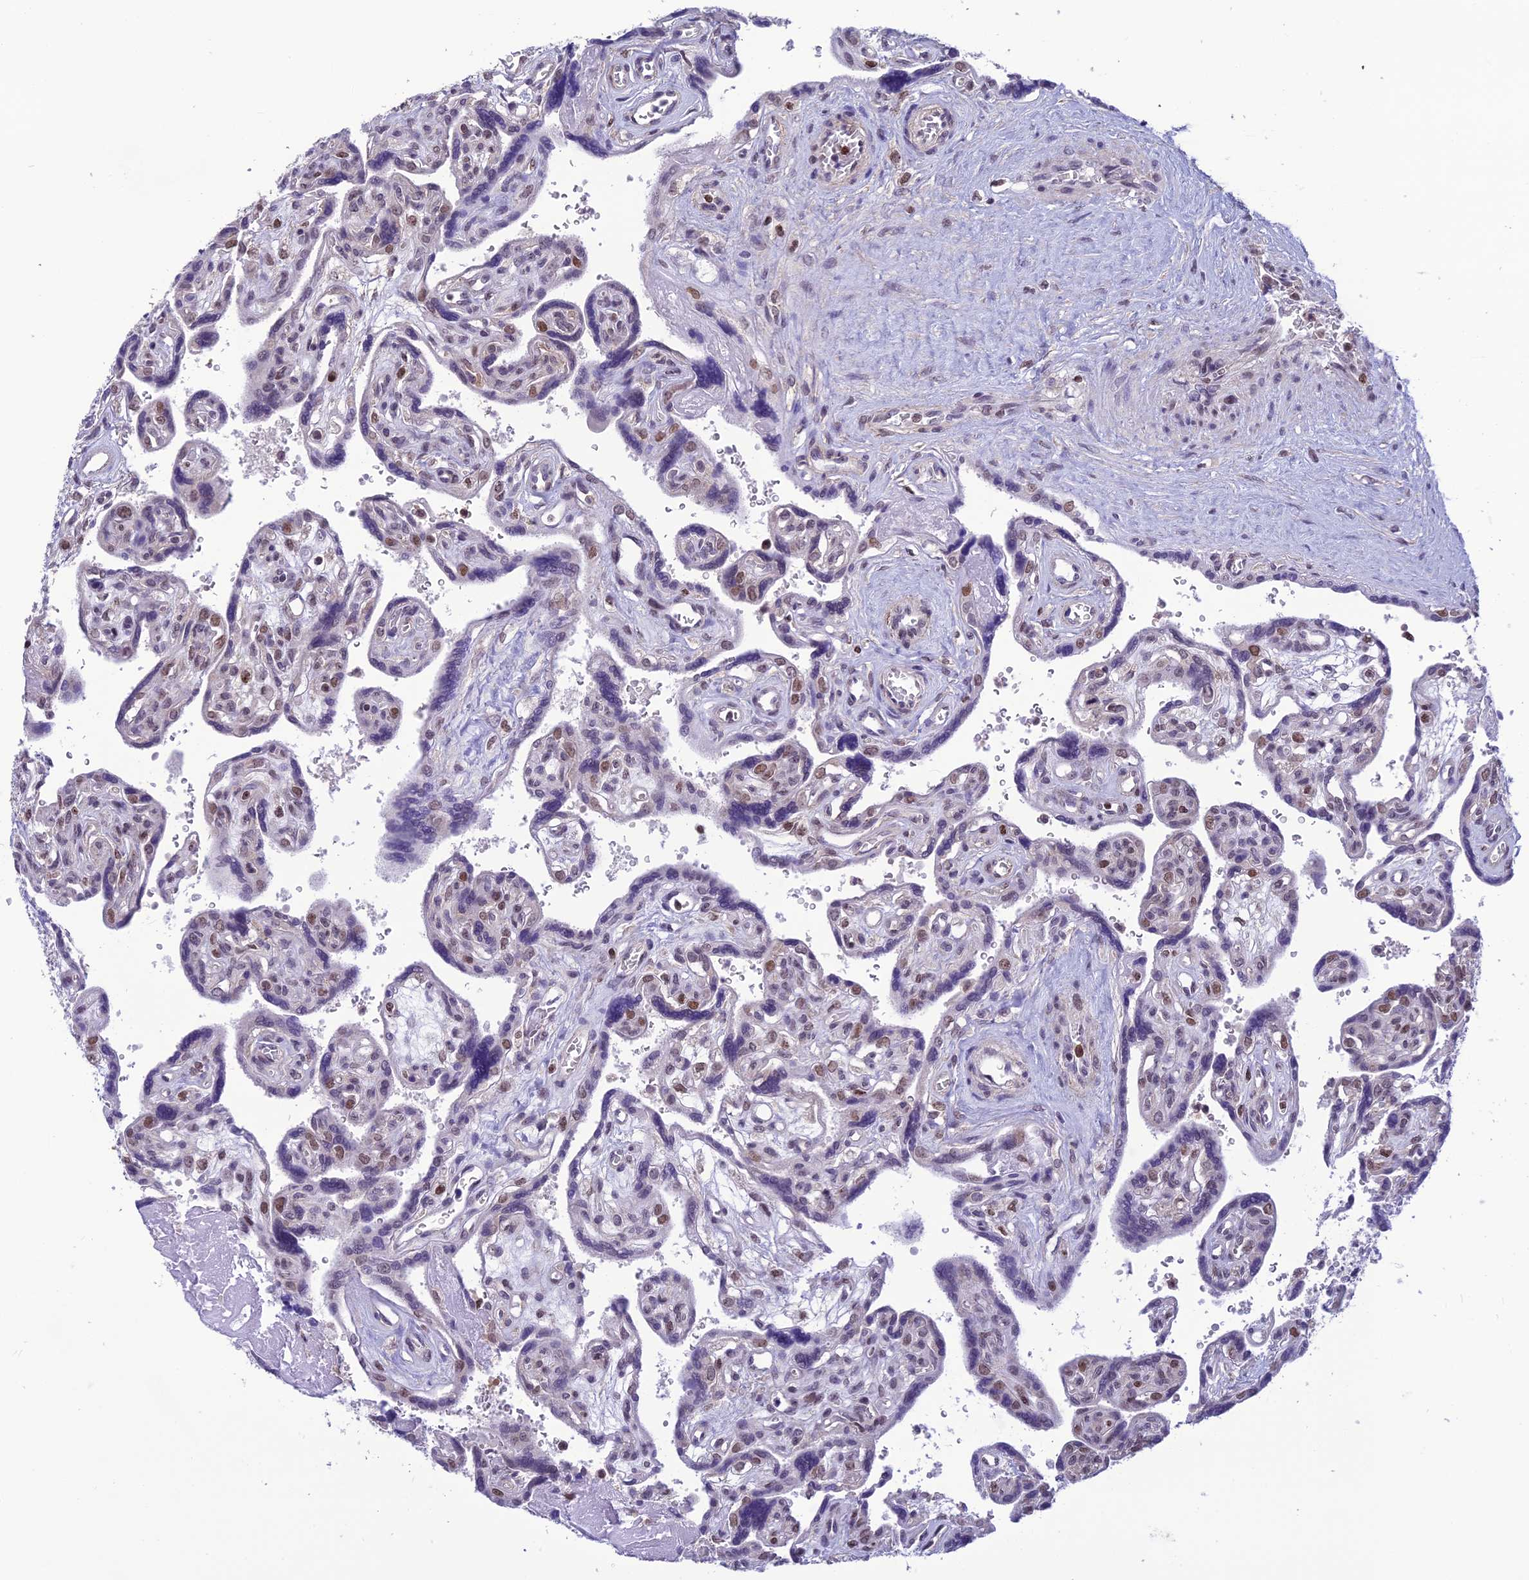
{"staining": {"intensity": "moderate", "quantity": "25%-75%", "location": "nuclear"}, "tissue": "placenta", "cell_type": "Trophoblastic cells", "image_type": "normal", "snomed": [{"axis": "morphology", "description": "Normal tissue, NOS"}, {"axis": "topography", "description": "Placenta"}], "caption": "This image exhibits benign placenta stained with immunohistochemistry to label a protein in brown. The nuclear of trophoblastic cells show moderate positivity for the protein. Nuclei are counter-stained blue.", "gene": "MIS12", "patient": {"sex": "female", "age": 39}}